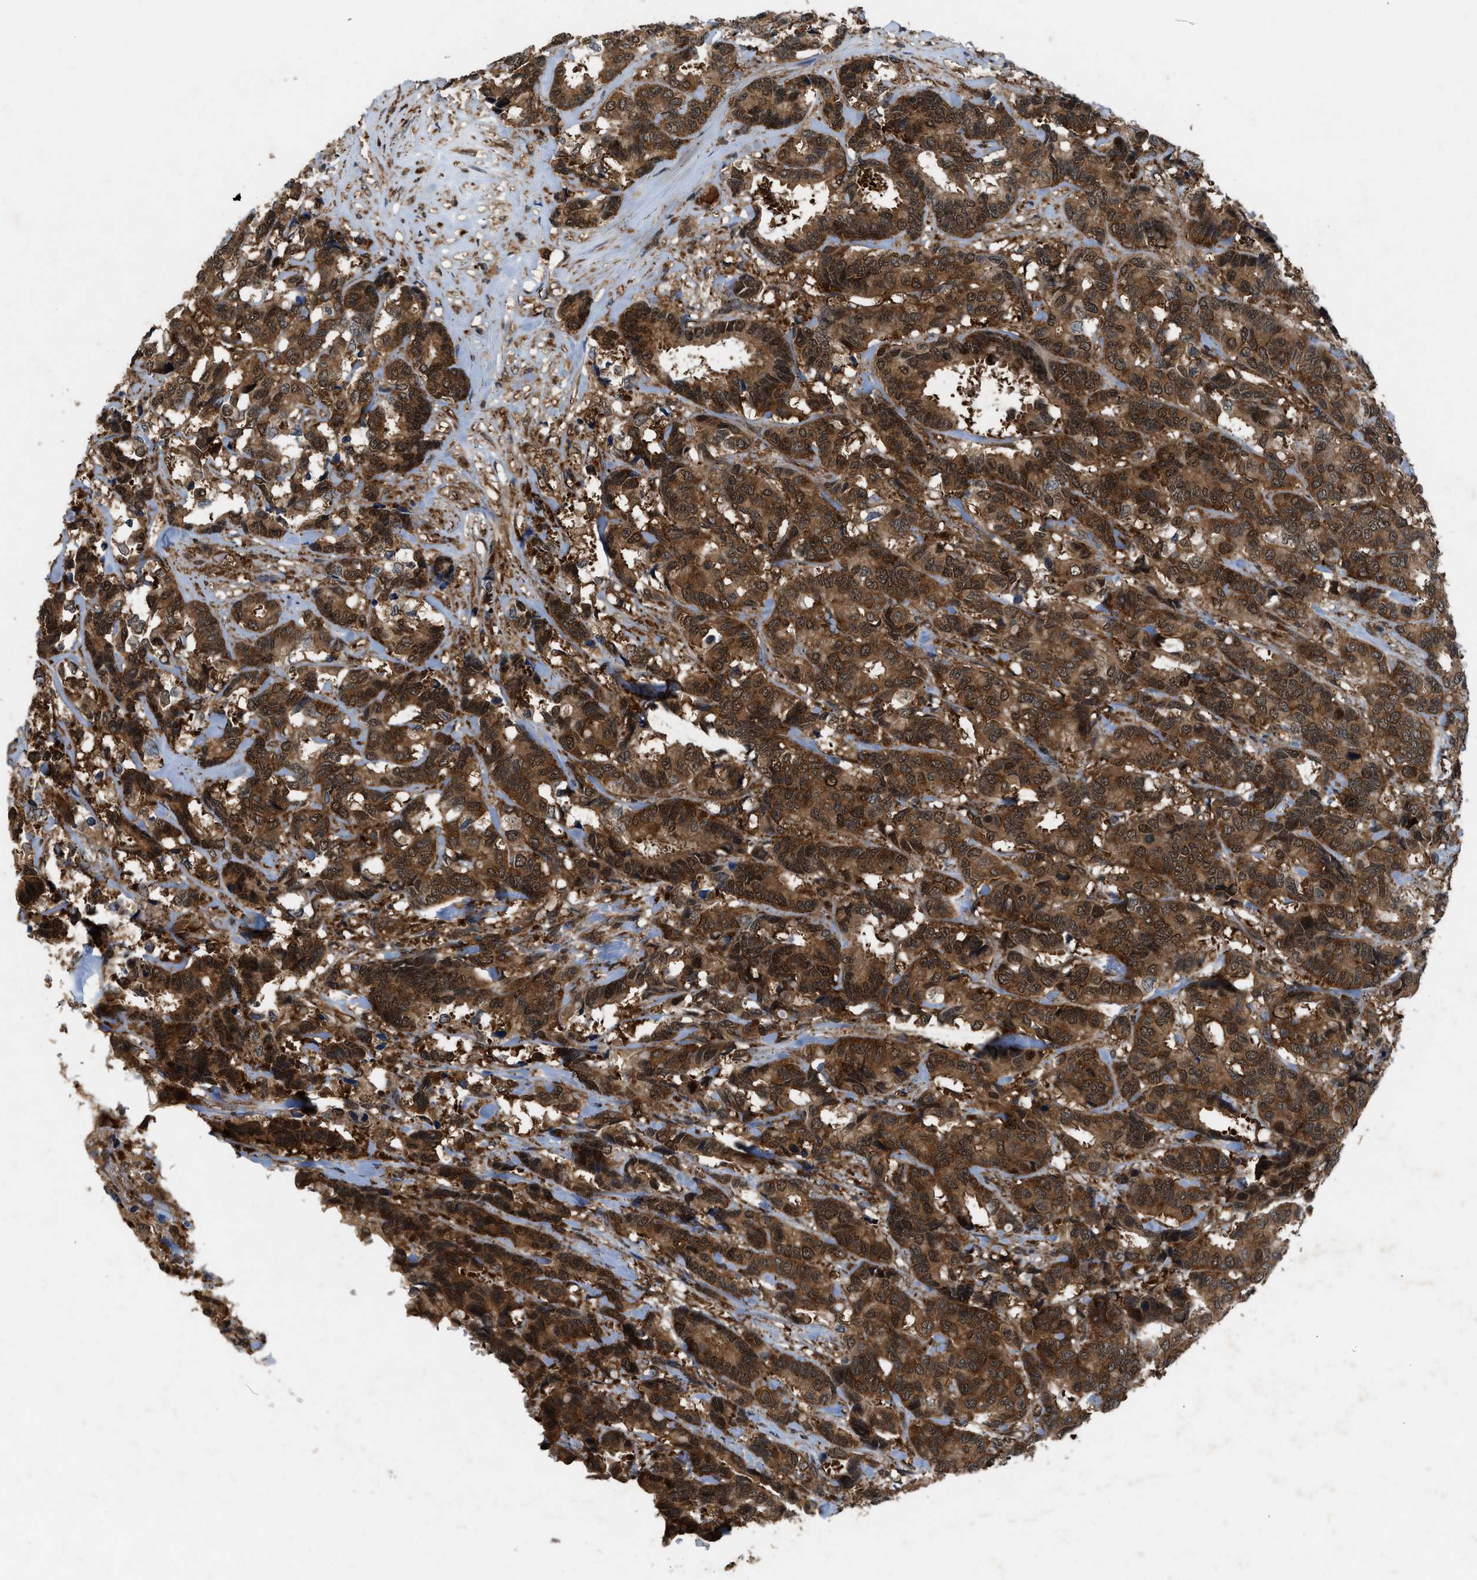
{"staining": {"intensity": "strong", "quantity": ">75%", "location": "cytoplasmic/membranous,nuclear"}, "tissue": "breast cancer", "cell_type": "Tumor cells", "image_type": "cancer", "snomed": [{"axis": "morphology", "description": "Duct carcinoma"}, {"axis": "topography", "description": "Breast"}], "caption": "IHC image of breast cancer (invasive ductal carcinoma) stained for a protein (brown), which shows high levels of strong cytoplasmic/membranous and nuclear positivity in about >75% of tumor cells.", "gene": "OXSR1", "patient": {"sex": "female", "age": 87}}